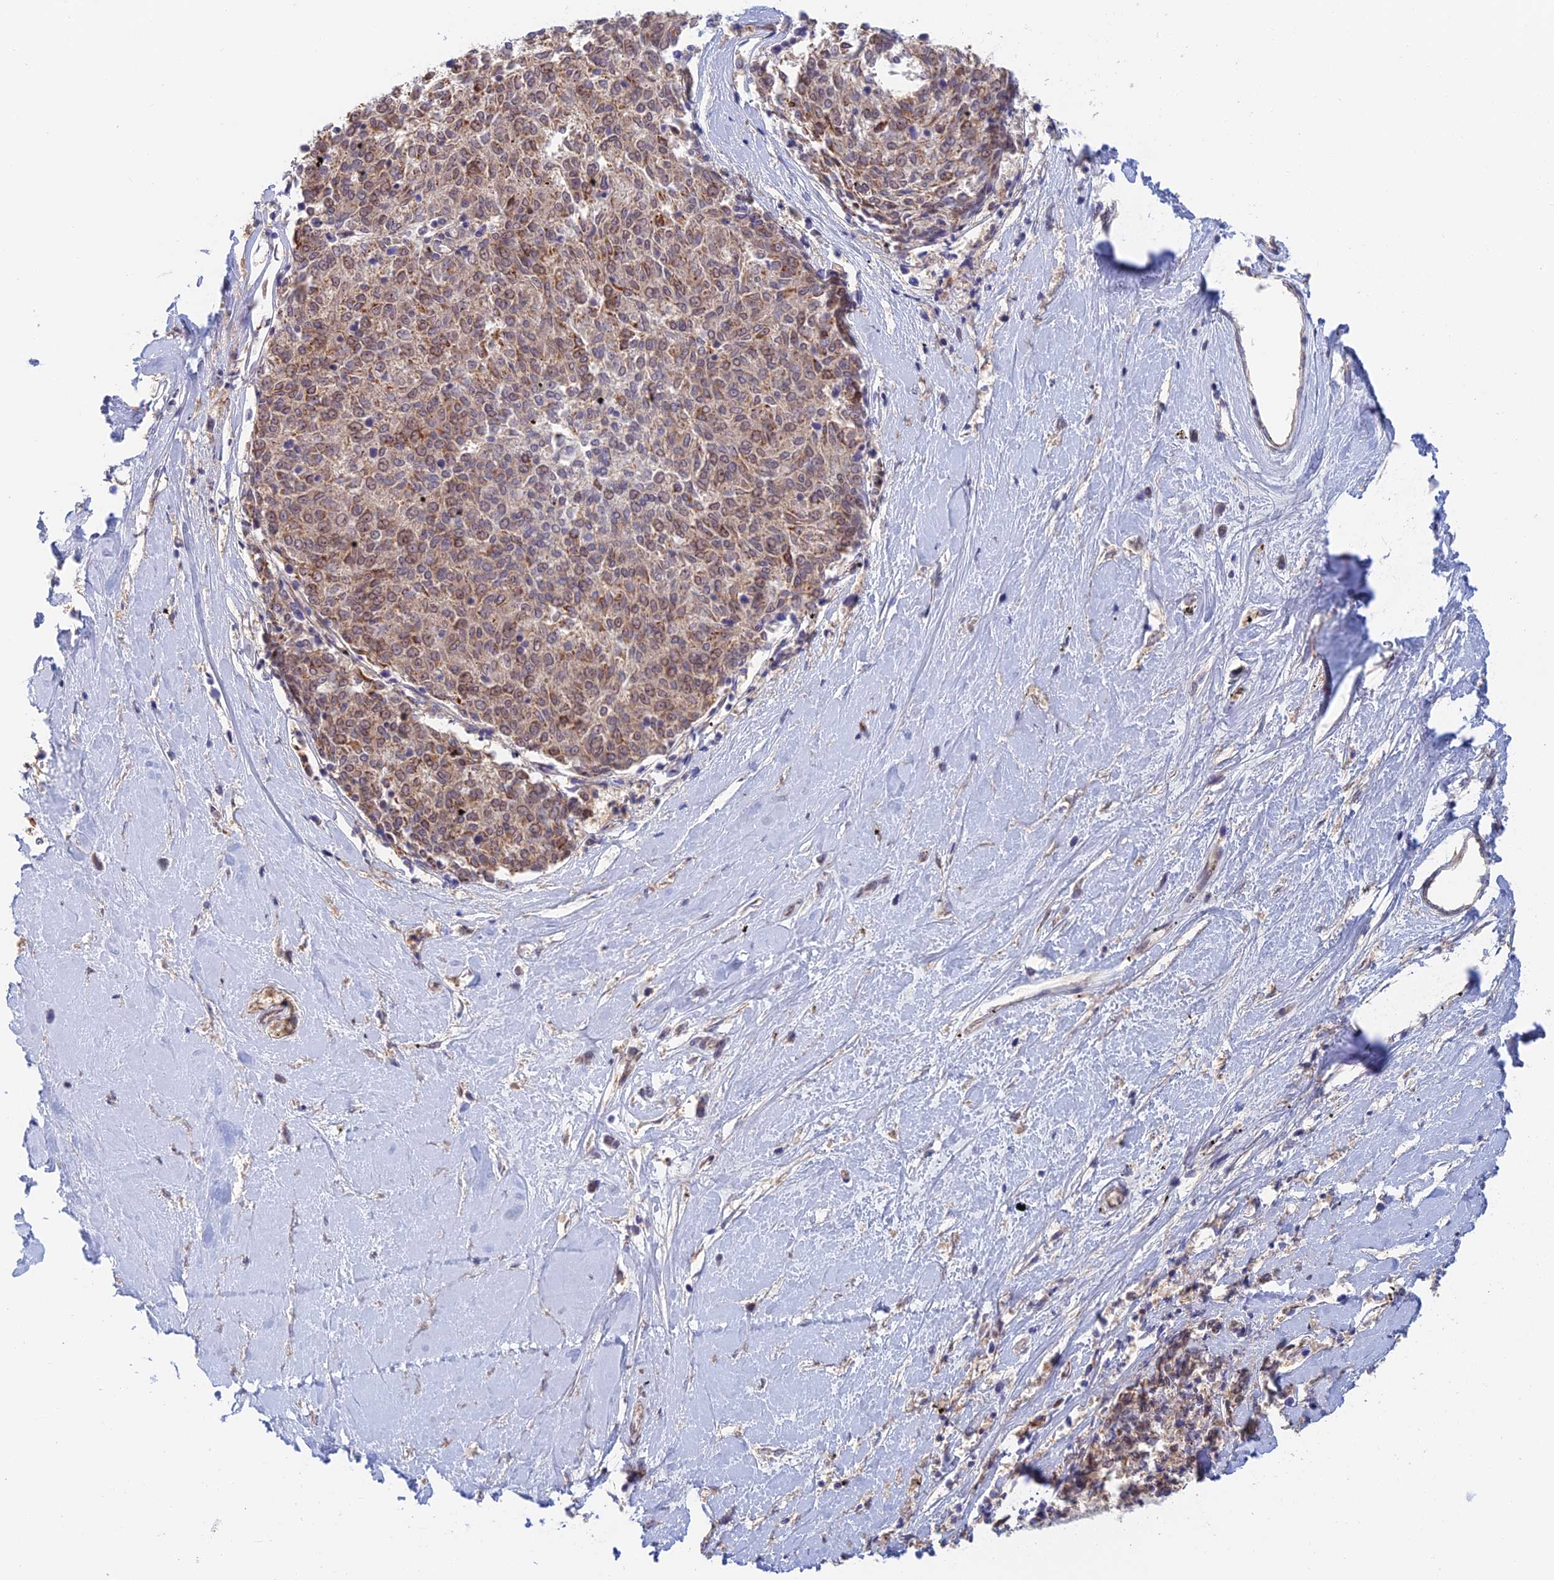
{"staining": {"intensity": "moderate", "quantity": ">75%", "location": "cytoplasmic/membranous"}, "tissue": "melanoma", "cell_type": "Tumor cells", "image_type": "cancer", "snomed": [{"axis": "morphology", "description": "Malignant melanoma, NOS"}, {"axis": "topography", "description": "Skin"}], "caption": "Protein staining of melanoma tissue displays moderate cytoplasmic/membranous expression in approximately >75% of tumor cells.", "gene": "ZUP1", "patient": {"sex": "female", "age": 72}}